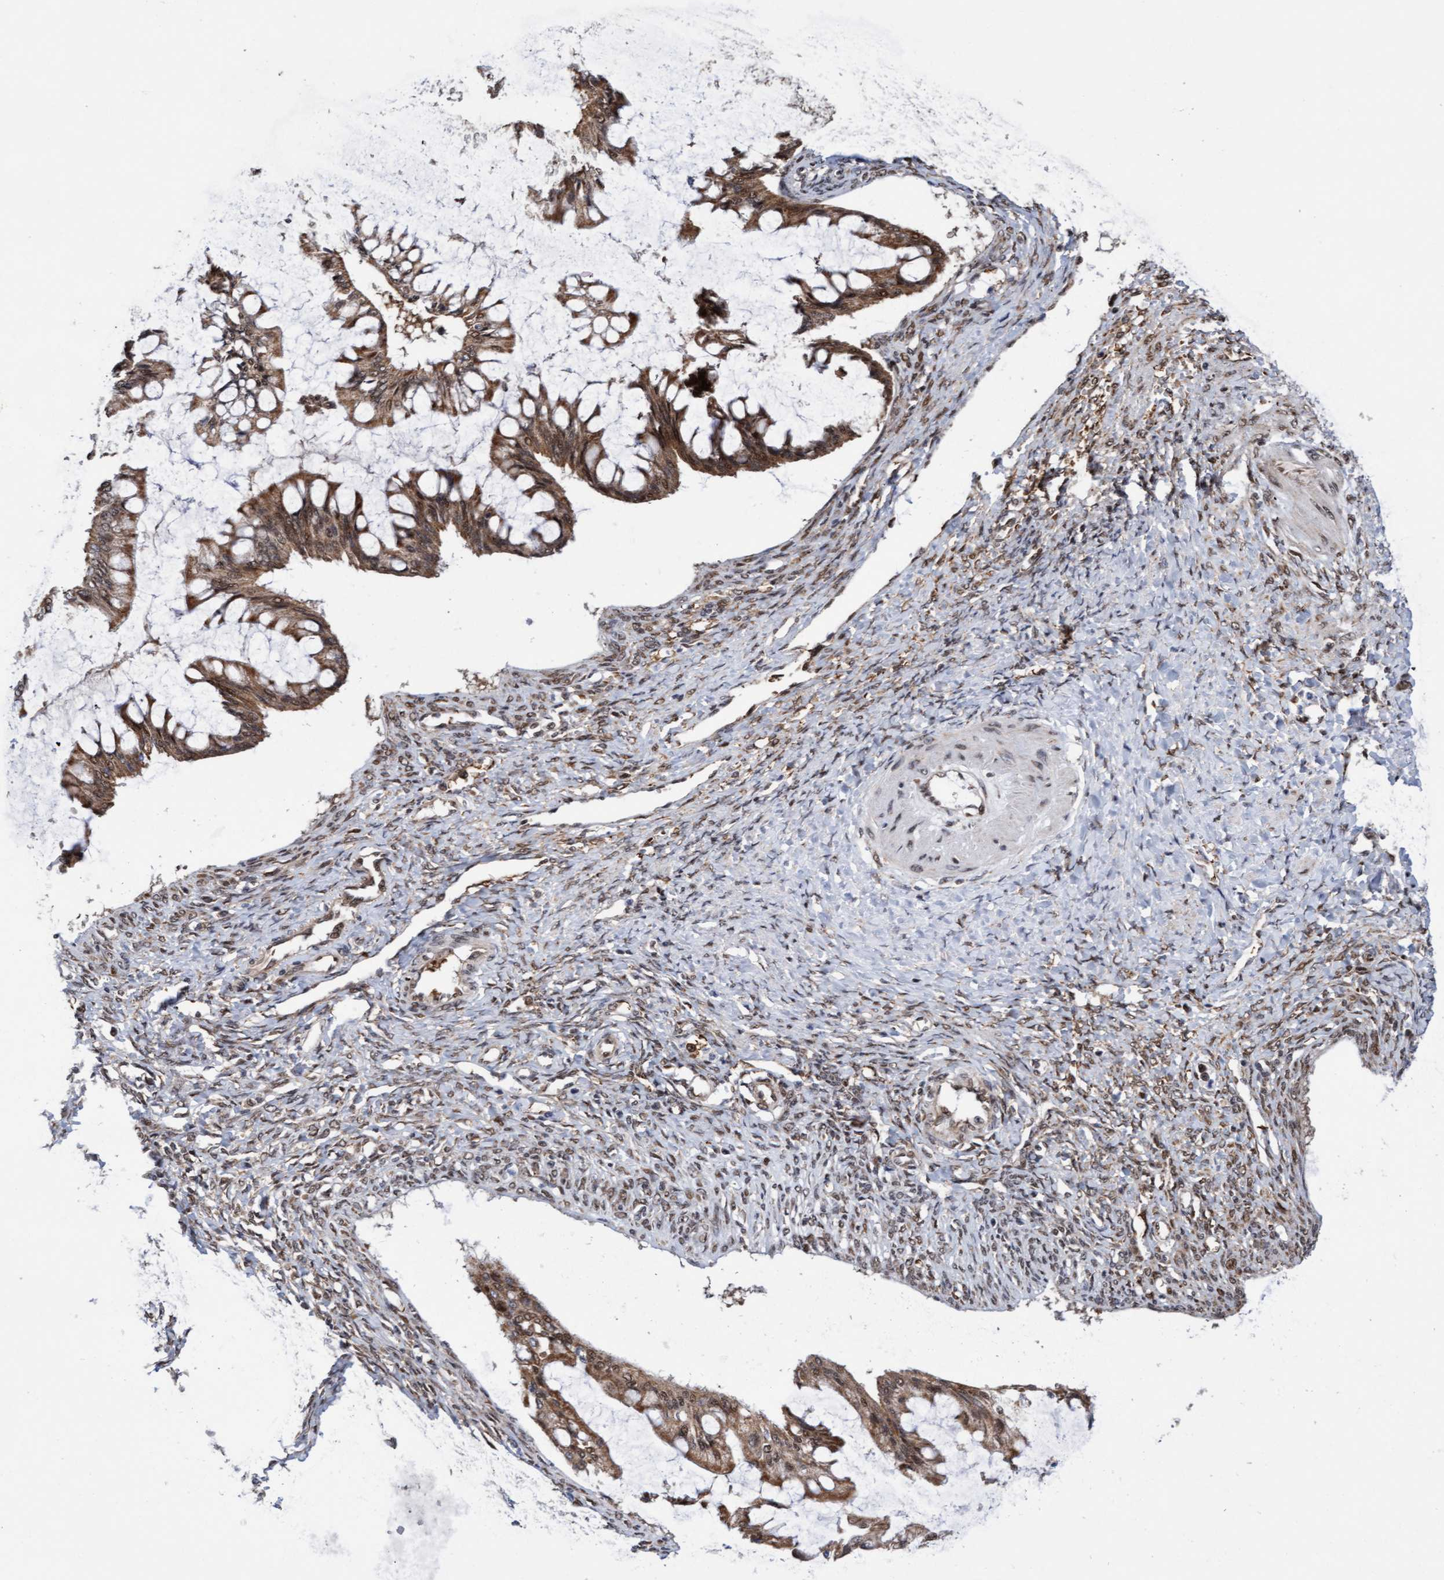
{"staining": {"intensity": "moderate", "quantity": ">75%", "location": "cytoplasmic/membranous,nuclear"}, "tissue": "ovarian cancer", "cell_type": "Tumor cells", "image_type": "cancer", "snomed": [{"axis": "morphology", "description": "Cystadenocarcinoma, mucinous, NOS"}, {"axis": "topography", "description": "Ovary"}], "caption": "Immunohistochemical staining of ovarian cancer reveals medium levels of moderate cytoplasmic/membranous and nuclear protein expression in approximately >75% of tumor cells.", "gene": "TANC2", "patient": {"sex": "female", "age": 73}}